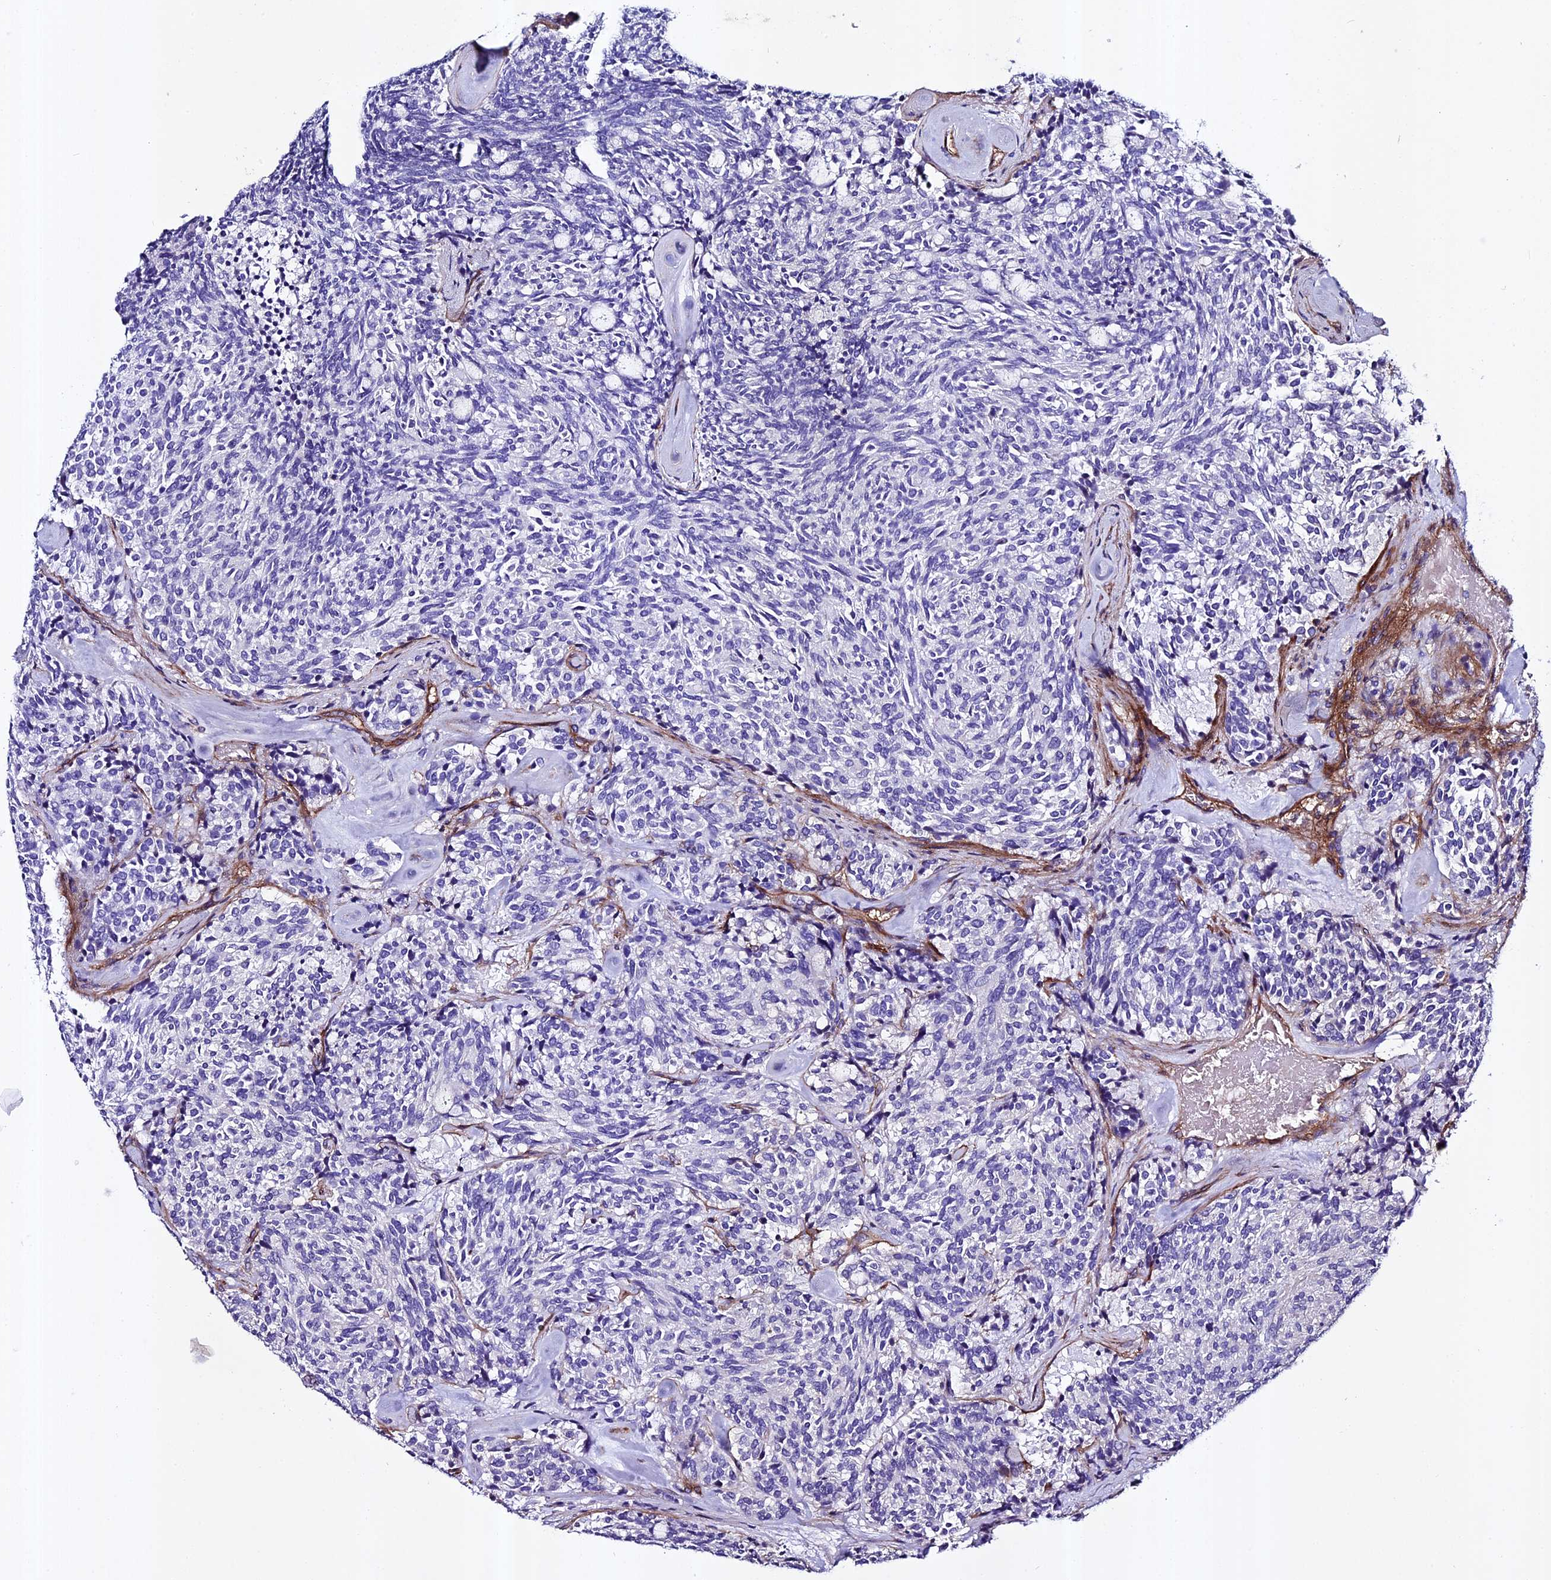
{"staining": {"intensity": "negative", "quantity": "none", "location": "none"}, "tissue": "carcinoid", "cell_type": "Tumor cells", "image_type": "cancer", "snomed": [{"axis": "morphology", "description": "Carcinoid, malignant, NOS"}, {"axis": "topography", "description": "Pancreas"}], "caption": "Tumor cells are negative for protein expression in human carcinoid (malignant).", "gene": "EVA1B", "patient": {"sex": "female", "age": 54}}